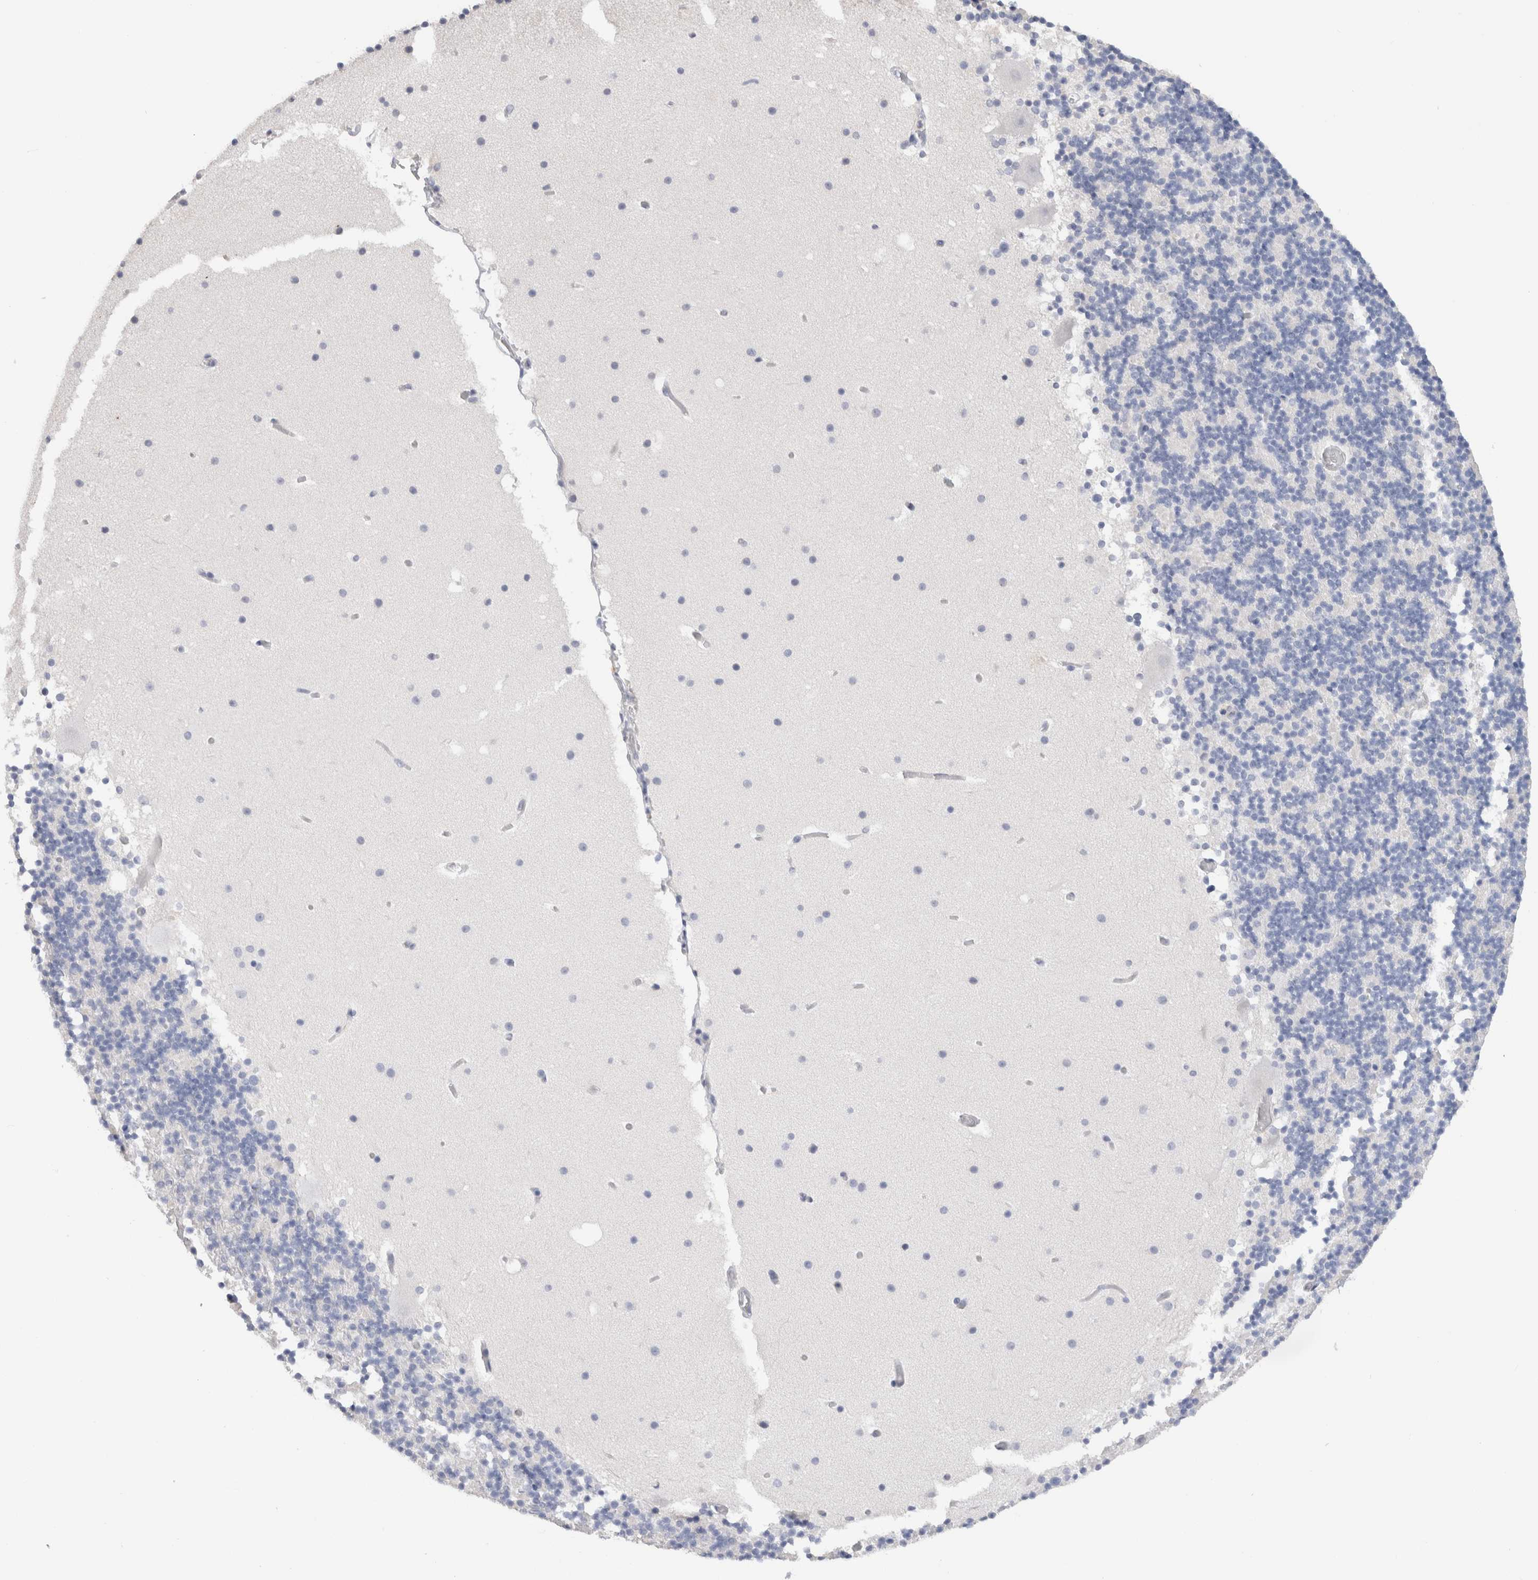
{"staining": {"intensity": "negative", "quantity": "none", "location": "none"}, "tissue": "cerebellum", "cell_type": "Cells in granular layer", "image_type": "normal", "snomed": [{"axis": "morphology", "description": "Normal tissue, NOS"}, {"axis": "topography", "description": "Cerebellum"}], "caption": "Cells in granular layer are negative for brown protein staining in normal cerebellum. (DAB (3,3'-diaminobenzidine) IHC, high magnification).", "gene": "LAMP3", "patient": {"sex": "male", "age": 57}}